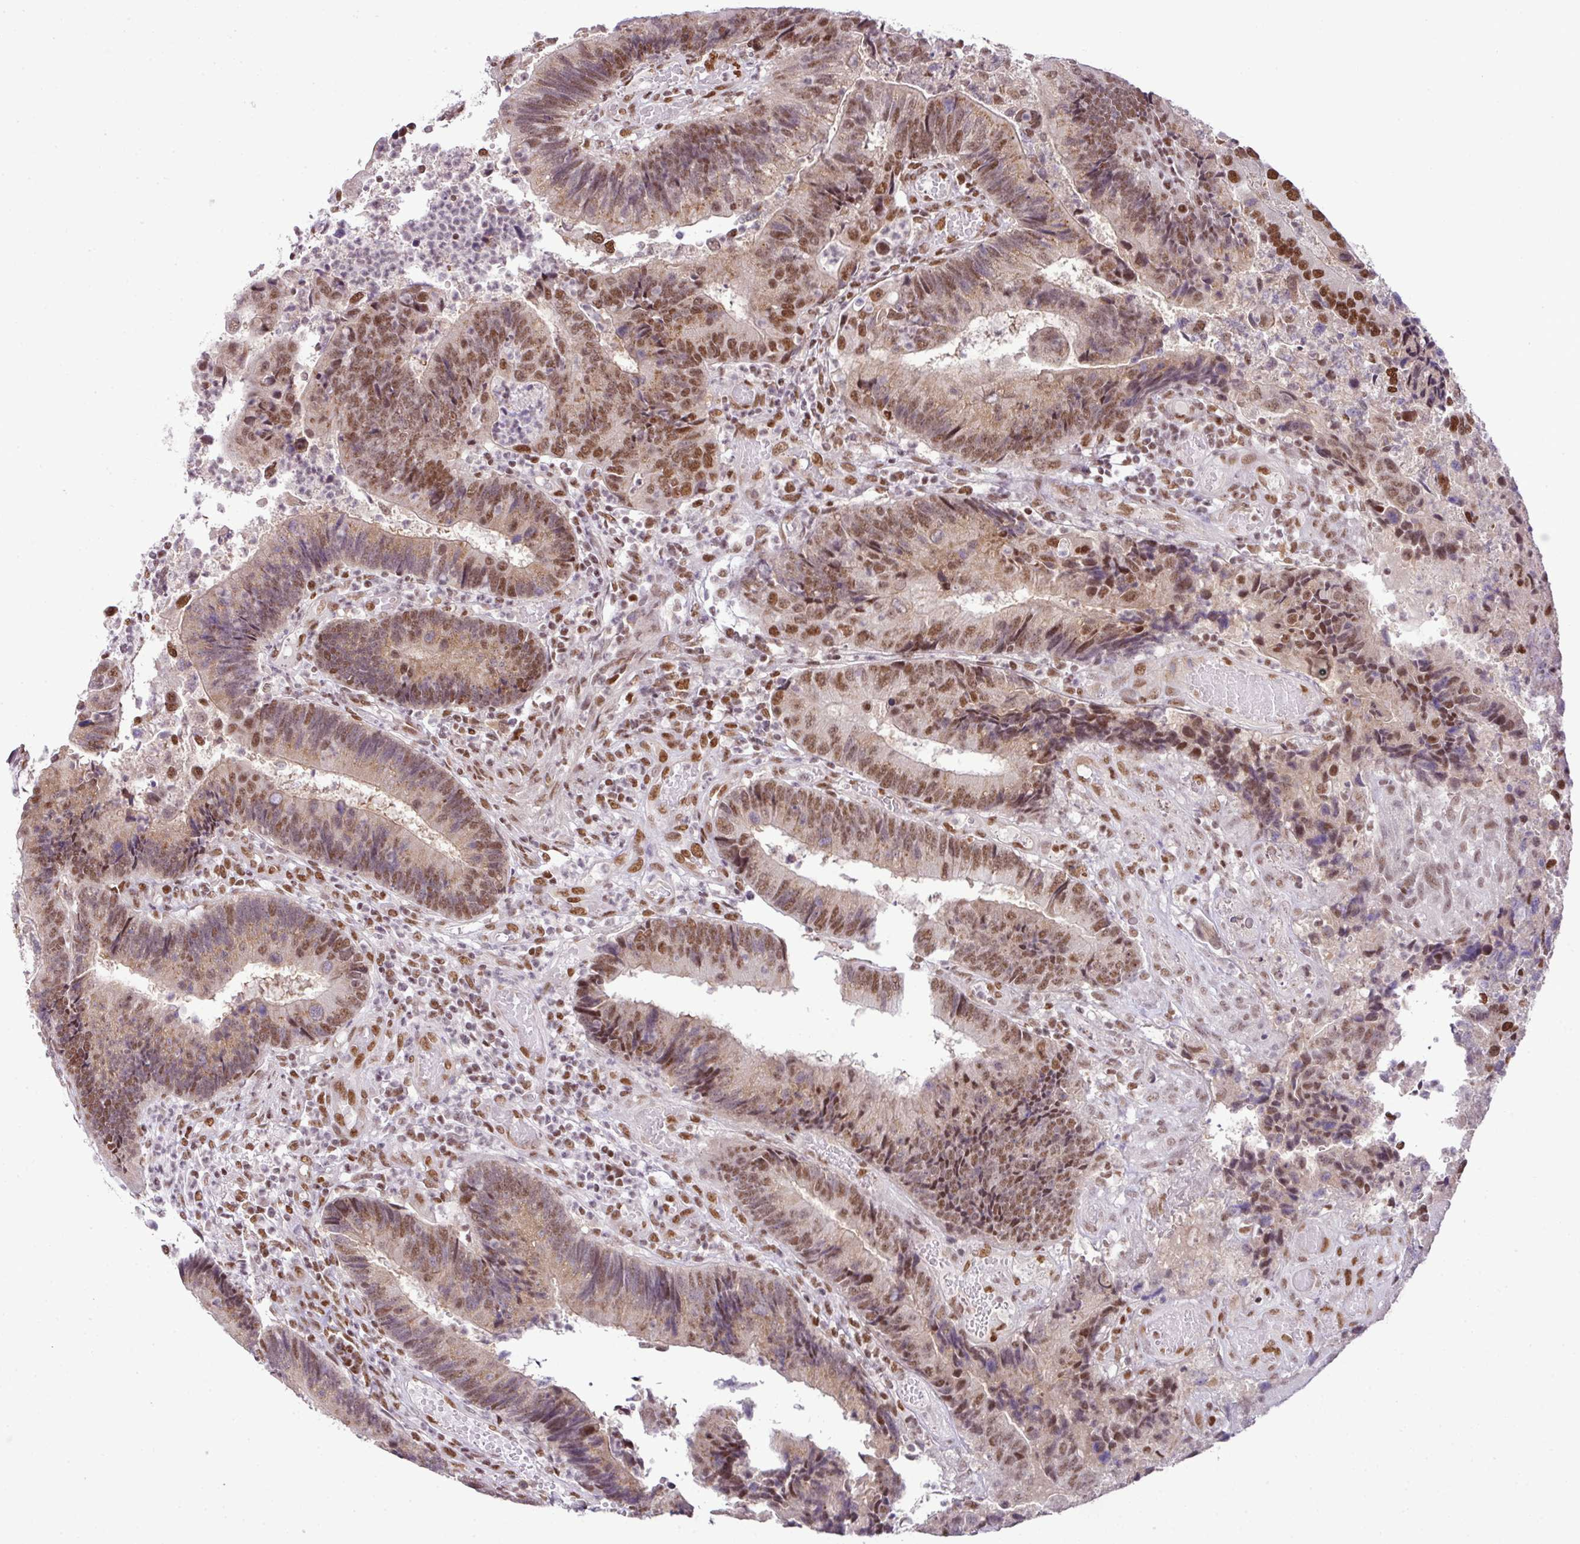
{"staining": {"intensity": "moderate", "quantity": ">75%", "location": "nuclear"}, "tissue": "colorectal cancer", "cell_type": "Tumor cells", "image_type": "cancer", "snomed": [{"axis": "morphology", "description": "Adenocarcinoma, NOS"}, {"axis": "topography", "description": "Colon"}], "caption": "The immunohistochemical stain shows moderate nuclear staining in tumor cells of adenocarcinoma (colorectal) tissue.", "gene": "PGAP4", "patient": {"sex": "female", "age": 67}}